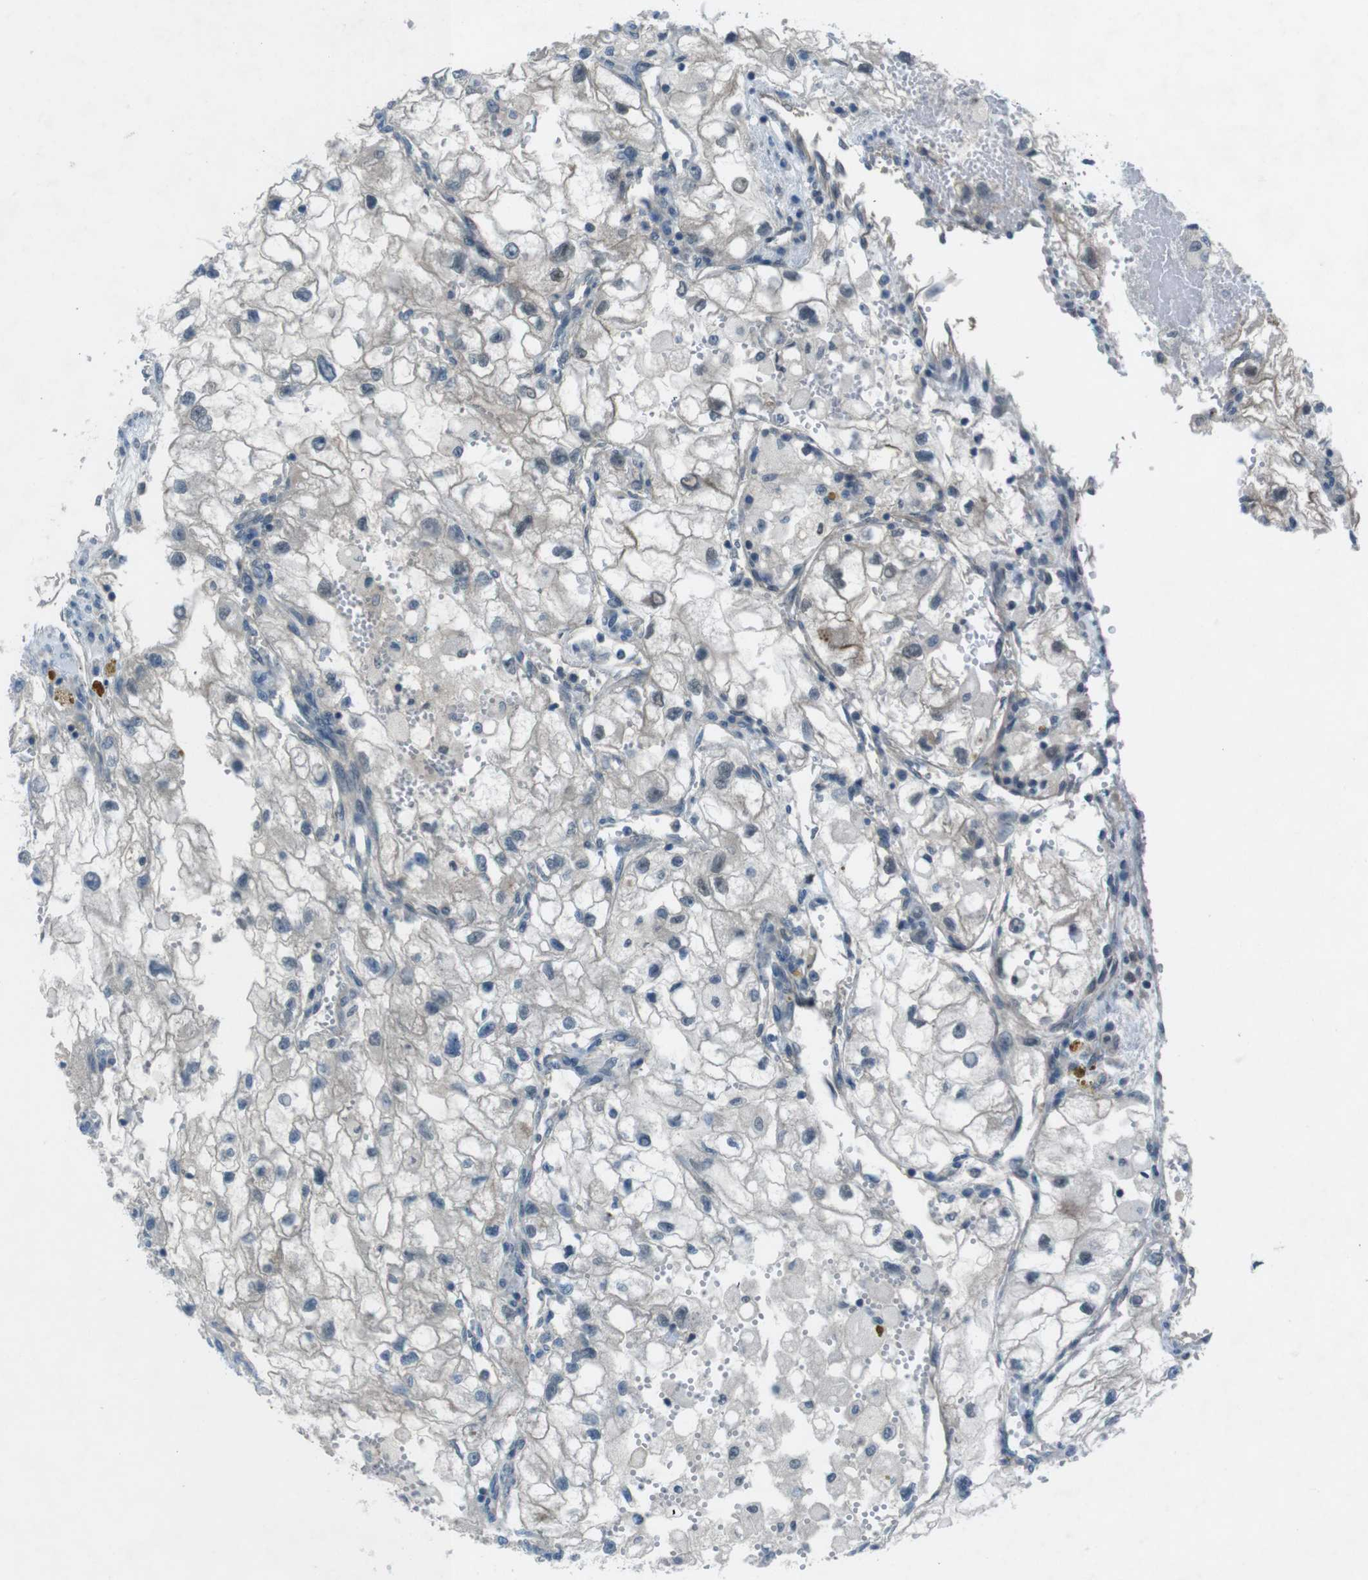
{"staining": {"intensity": "negative", "quantity": "none", "location": "none"}, "tissue": "renal cancer", "cell_type": "Tumor cells", "image_type": "cancer", "snomed": [{"axis": "morphology", "description": "Adenocarcinoma, NOS"}, {"axis": "topography", "description": "Kidney"}], "caption": "An immunohistochemistry photomicrograph of renal cancer (adenocarcinoma) is shown. There is no staining in tumor cells of renal cancer (adenocarcinoma). (Brightfield microscopy of DAB immunohistochemistry at high magnification).", "gene": "ZDHHC20", "patient": {"sex": "female", "age": 70}}